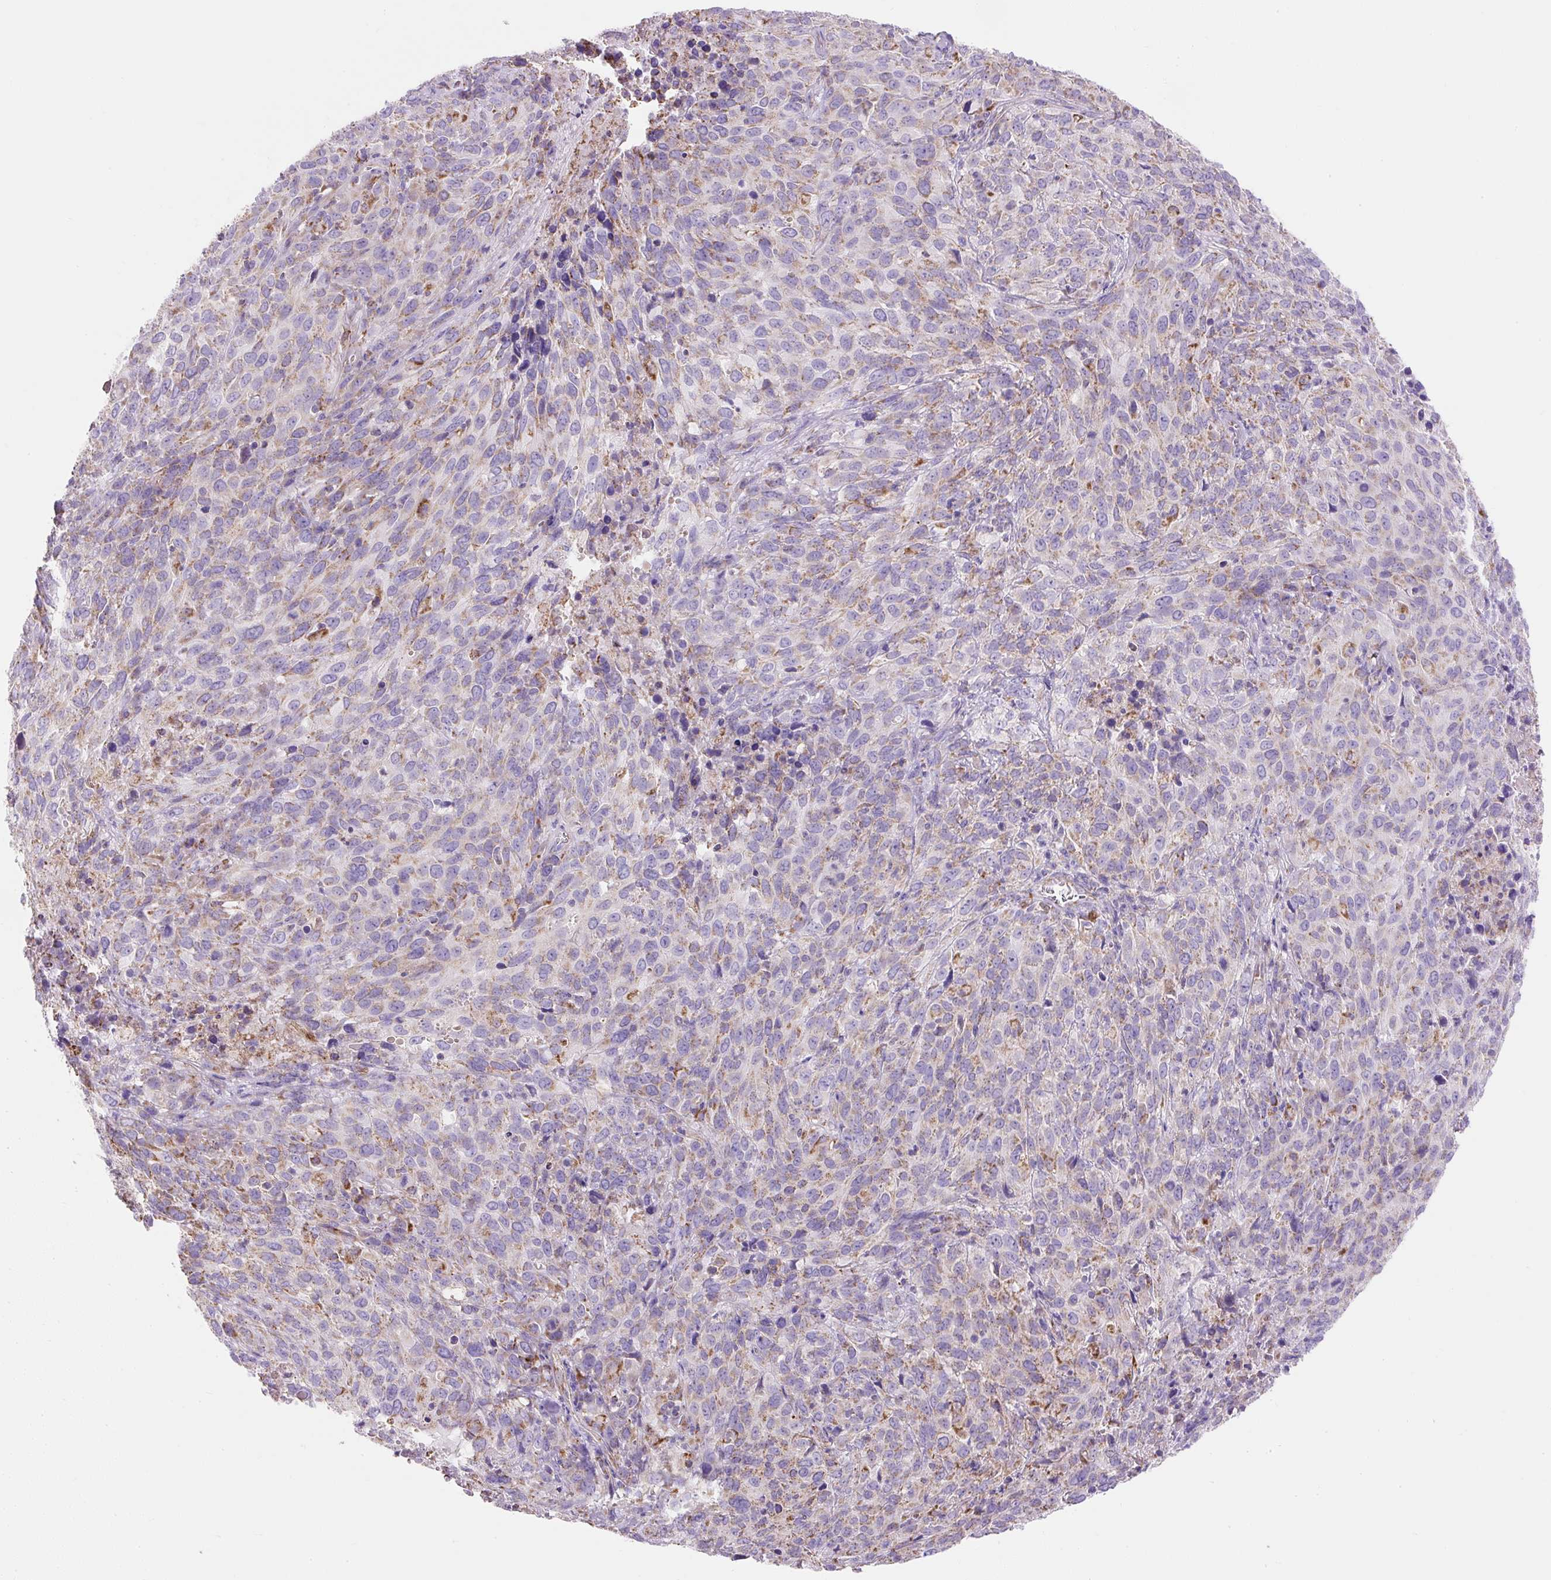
{"staining": {"intensity": "negative", "quantity": "none", "location": "none"}, "tissue": "cervical cancer", "cell_type": "Tumor cells", "image_type": "cancer", "snomed": [{"axis": "morphology", "description": "Squamous cell carcinoma, NOS"}, {"axis": "topography", "description": "Cervix"}], "caption": "Immunohistochemical staining of cervical squamous cell carcinoma demonstrates no significant expression in tumor cells. The staining is performed using DAB brown chromogen with nuclei counter-stained in using hematoxylin.", "gene": "DAAM2", "patient": {"sex": "female", "age": 51}}